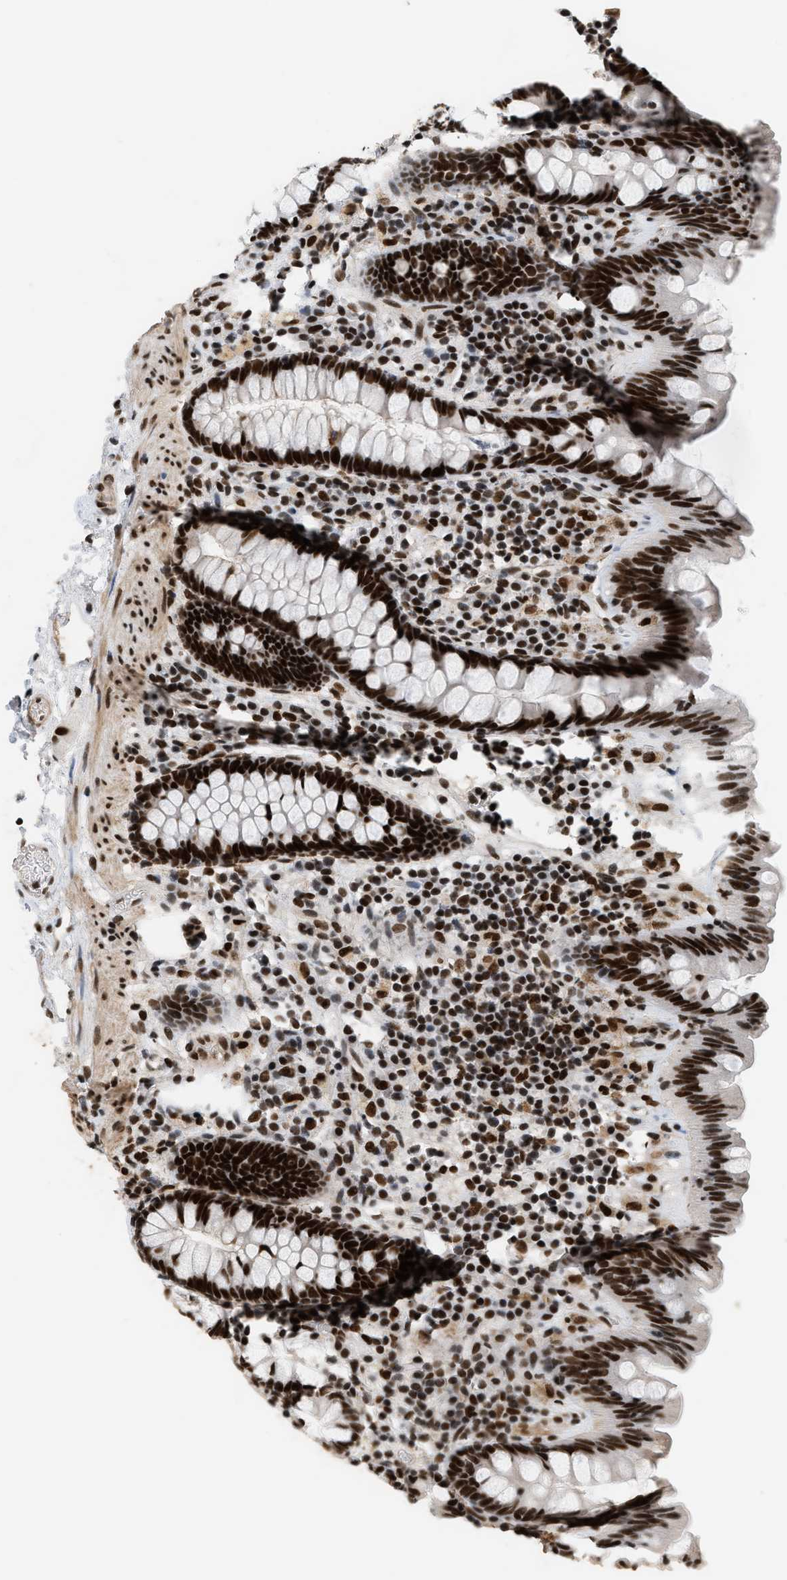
{"staining": {"intensity": "strong", "quantity": ">75%", "location": "nuclear"}, "tissue": "colon", "cell_type": "Endothelial cells", "image_type": "normal", "snomed": [{"axis": "morphology", "description": "Normal tissue, NOS"}, {"axis": "topography", "description": "Colon"}], "caption": "Immunohistochemical staining of unremarkable colon displays >75% levels of strong nuclear protein expression in approximately >75% of endothelial cells.", "gene": "SMARCB1", "patient": {"sex": "female", "age": 80}}